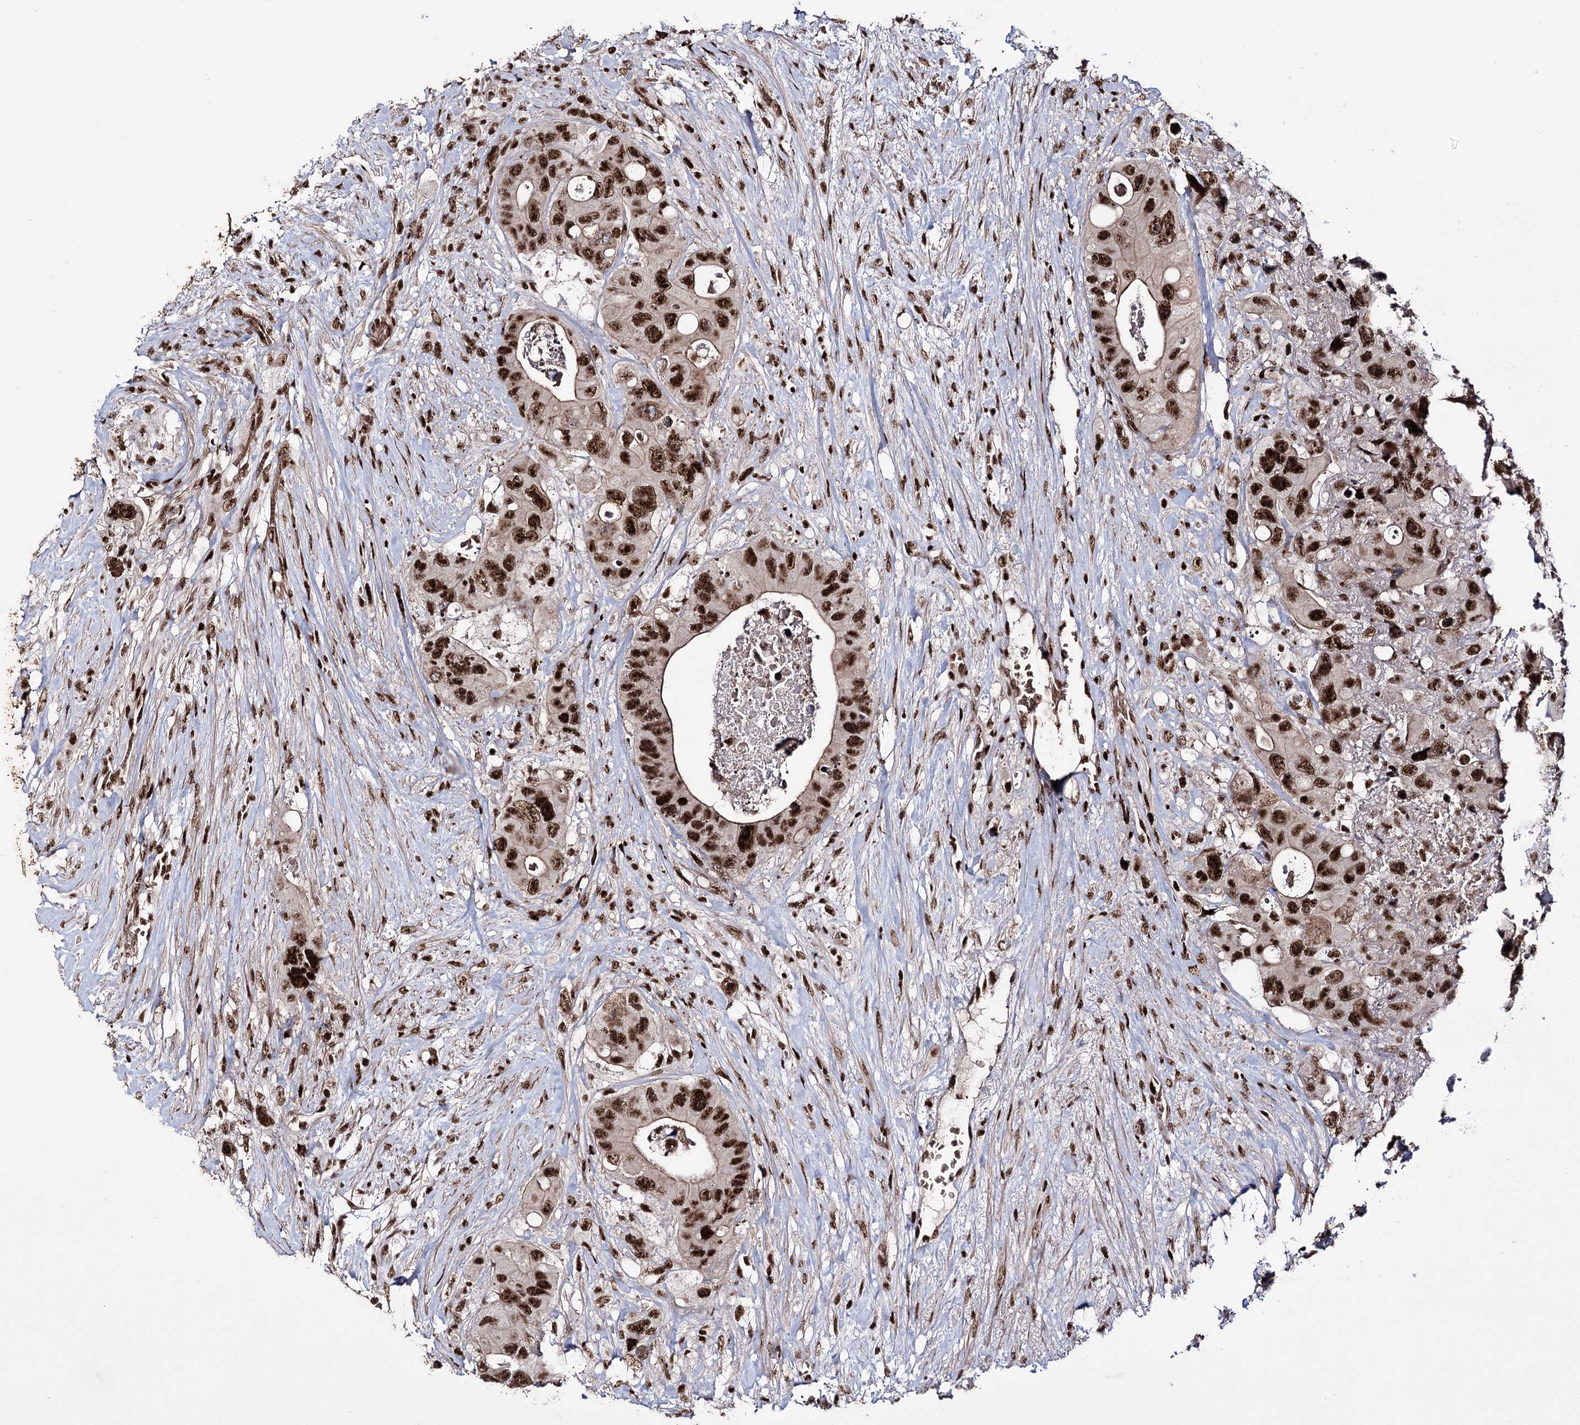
{"staining": {"intensity": "strong", "quantity": ">75%", "location": "nuclear"}, "tissue": "colorectal cancer", "cell_type": "Tumor cells", "image_type": "cancer", "snomed": [{"axis": "morphology", "description": "Adenocarcinoma, NOS"}, {"axis": "topography", "description": "Colon"}], "caption": "This micrograph displays immunohistochemistry staining of human colorectal cancer, with high strong nuclear staining in approximately >75% of tumor cells.", "gene": "PRPF40A", "patient": {"sex": "female", "age": 46}}